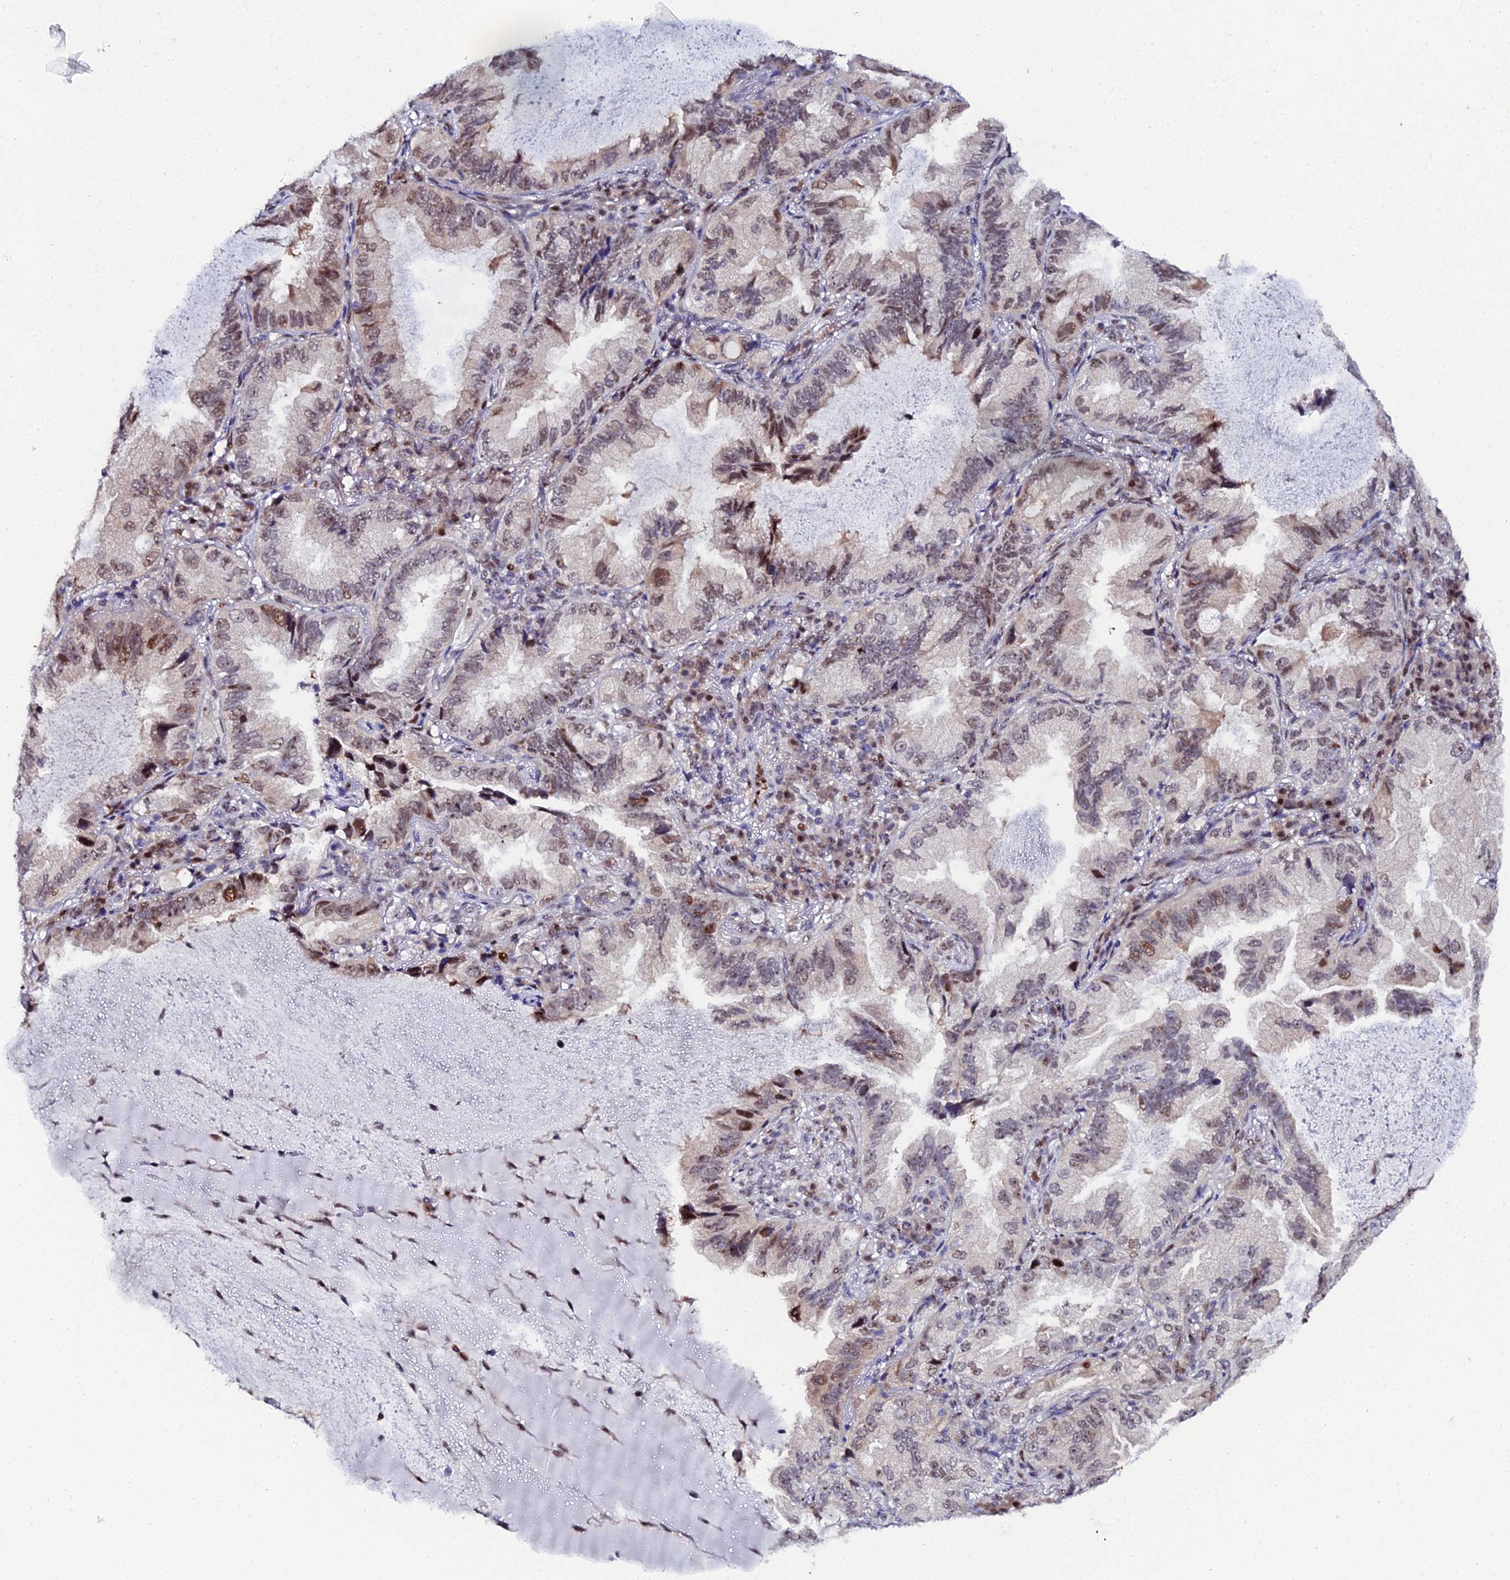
{"staining": {"intensity": "moderate", "quantity": "25%-75%", "location": "nuclear"}, "tissue": "lung cancer", "cell_type": "Tumor cells", "image_type": "cancer", "snomed": [{"axis": "morphology", "description": "Adenocarcinoma, NOS"}, {"axis": "topography", "description": "Lung"}], "caption": "Protein staining of adenocarcinoma (lung) tissue demonstrates moderate nuclear positivity in approximately 25%-75% of tumor cells.", "gene": "TIFA", "patient": {"sex": "female", "age": 69}}